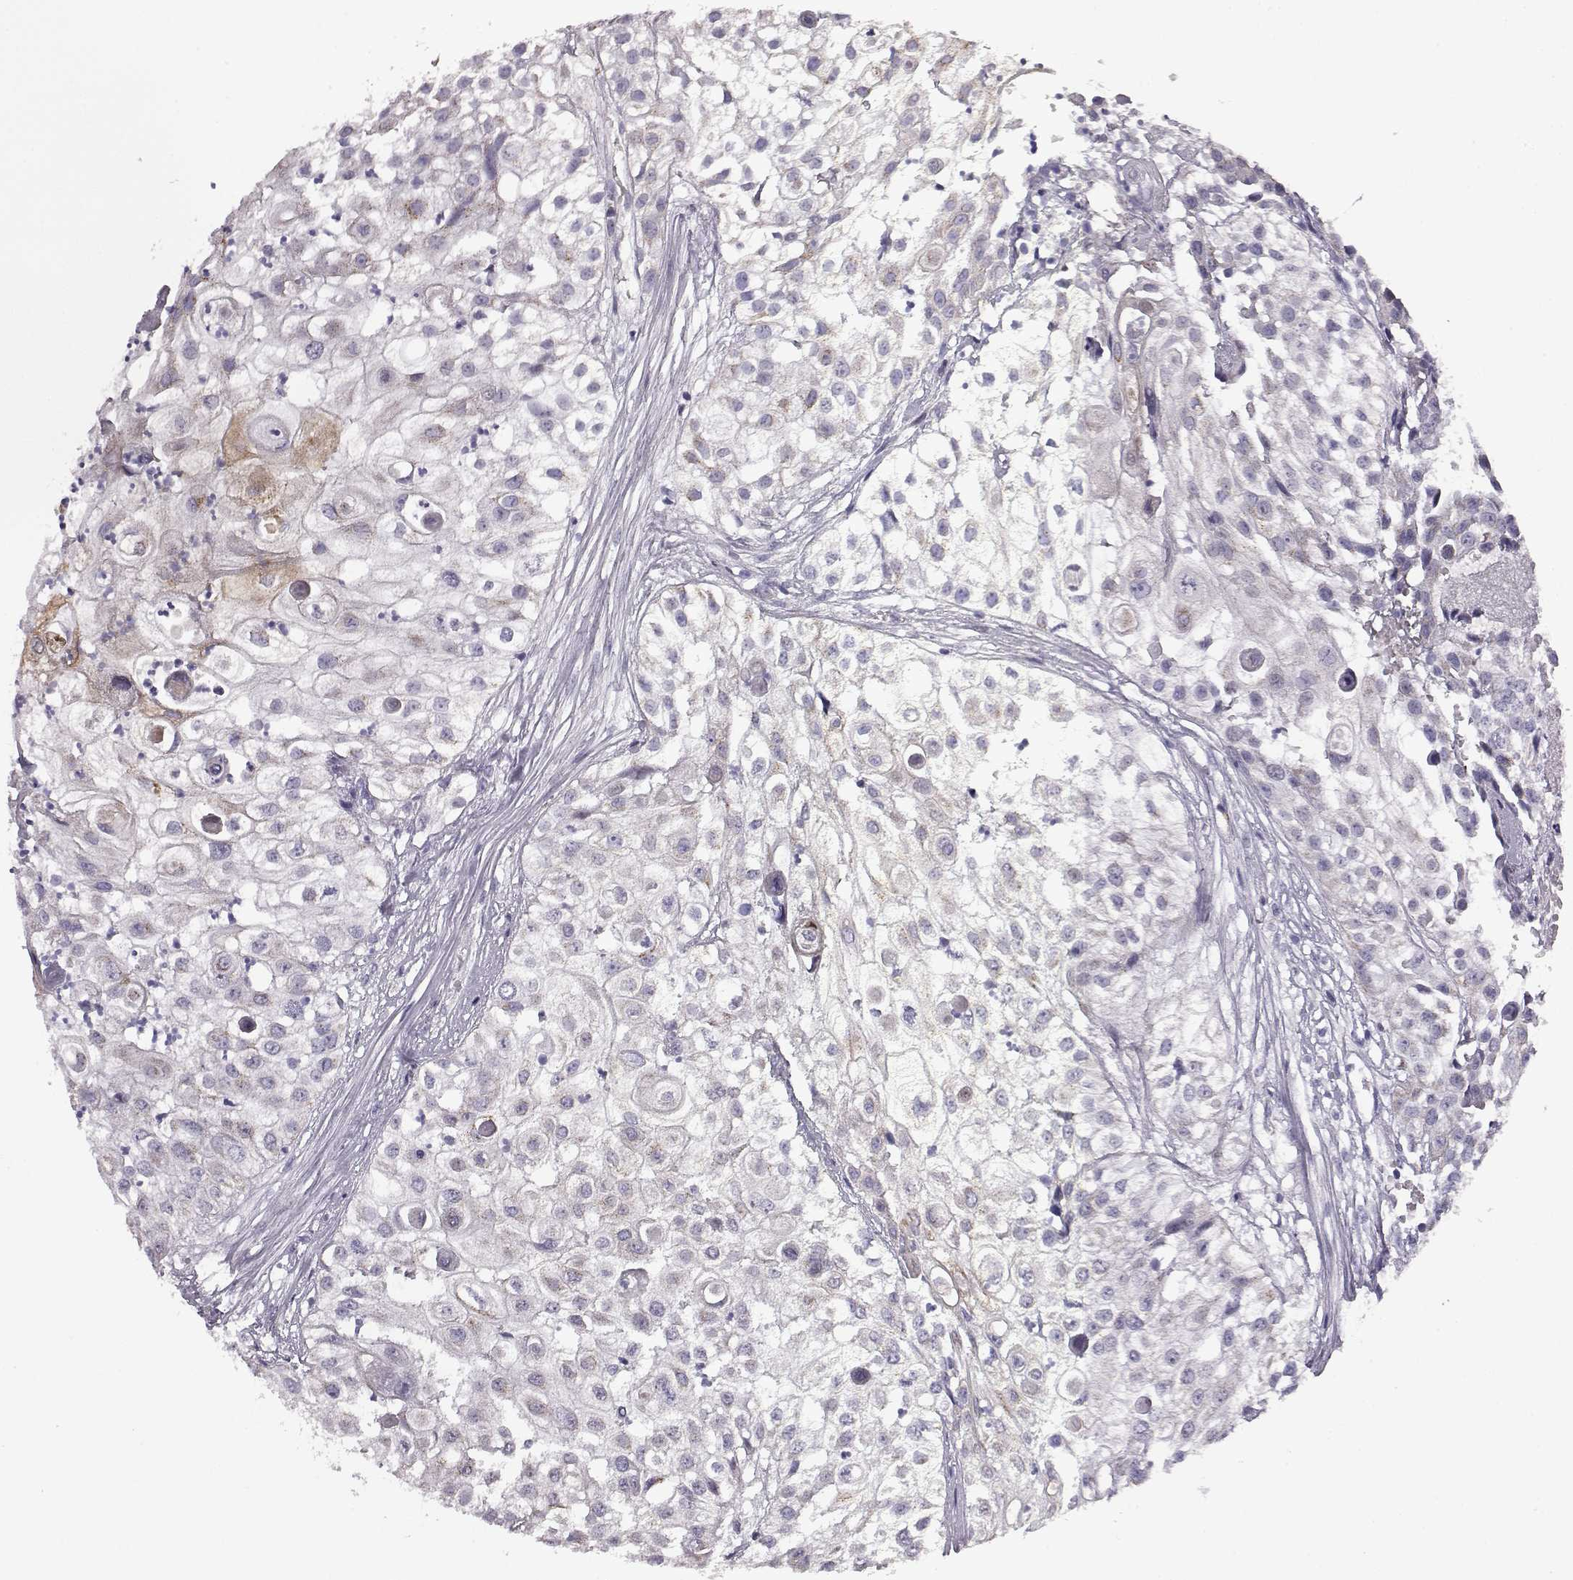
{"staining": {"intensity": "weak", "quantity": ">75%", "location": "cytoplasmic/membranous"}, "tissue": "urothelial cancer", "cell_type": "Tumor cells", "image_type": "cancer", "snomed": [{"axis": "morphology", "description": "Urothelial carcinoma, High grade"}, {"axis": "topography", "description": "Urinary bladder"}], "caption": "This image displays immunohistochemistry (IHC) staining of urothelial cancer, with low weak cytoplasmic/membranous staining in approximately >75% of tumor cells.", "gene": "PRR9", "patient": {"sex": "female", "age": 79}}